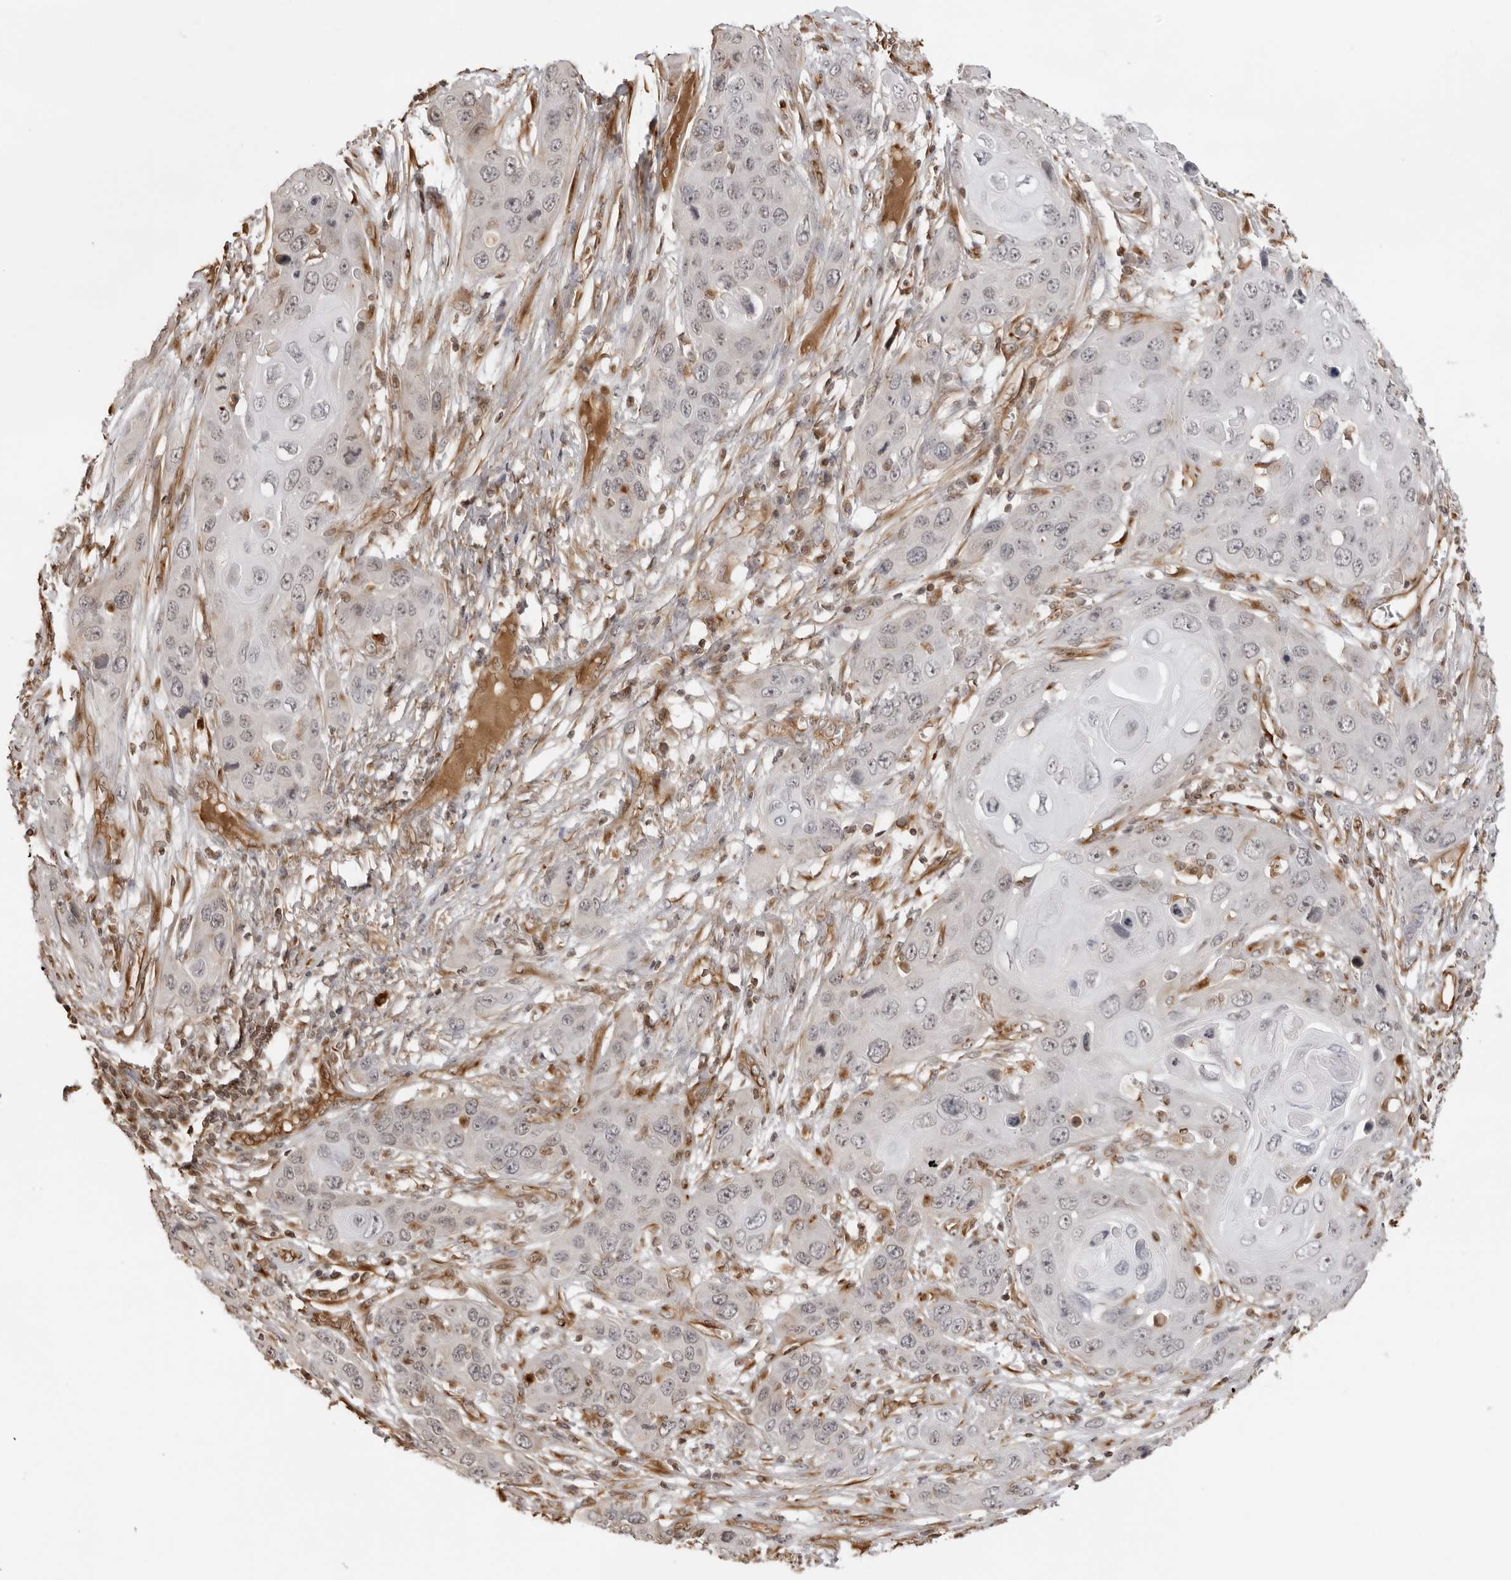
{"staining": {"intensity": "negative", "quantity": "none", "location": "none"}, "tissue": "skin cancer", "cell_type": "Tumor cells", "image_type": "cancer", "snomed": [{"axis": "morphology", "description": "Squamous cell carcinoma, NOS"}, {"axis": "topography", "description": "Skin"}], "caption": "An IHC photomicrograph of skin cancer is shown. There is no staining in tumor cells of skin cancer. (Stains: DAB (3,3'-diaminobenzidine) immunohistochemistry with hematoxylin counter stain, Microscopy: brightfield microscopy at high magnification).", "gene": "DYNLT5", "patient": {"sex": "male", "age": 55}}